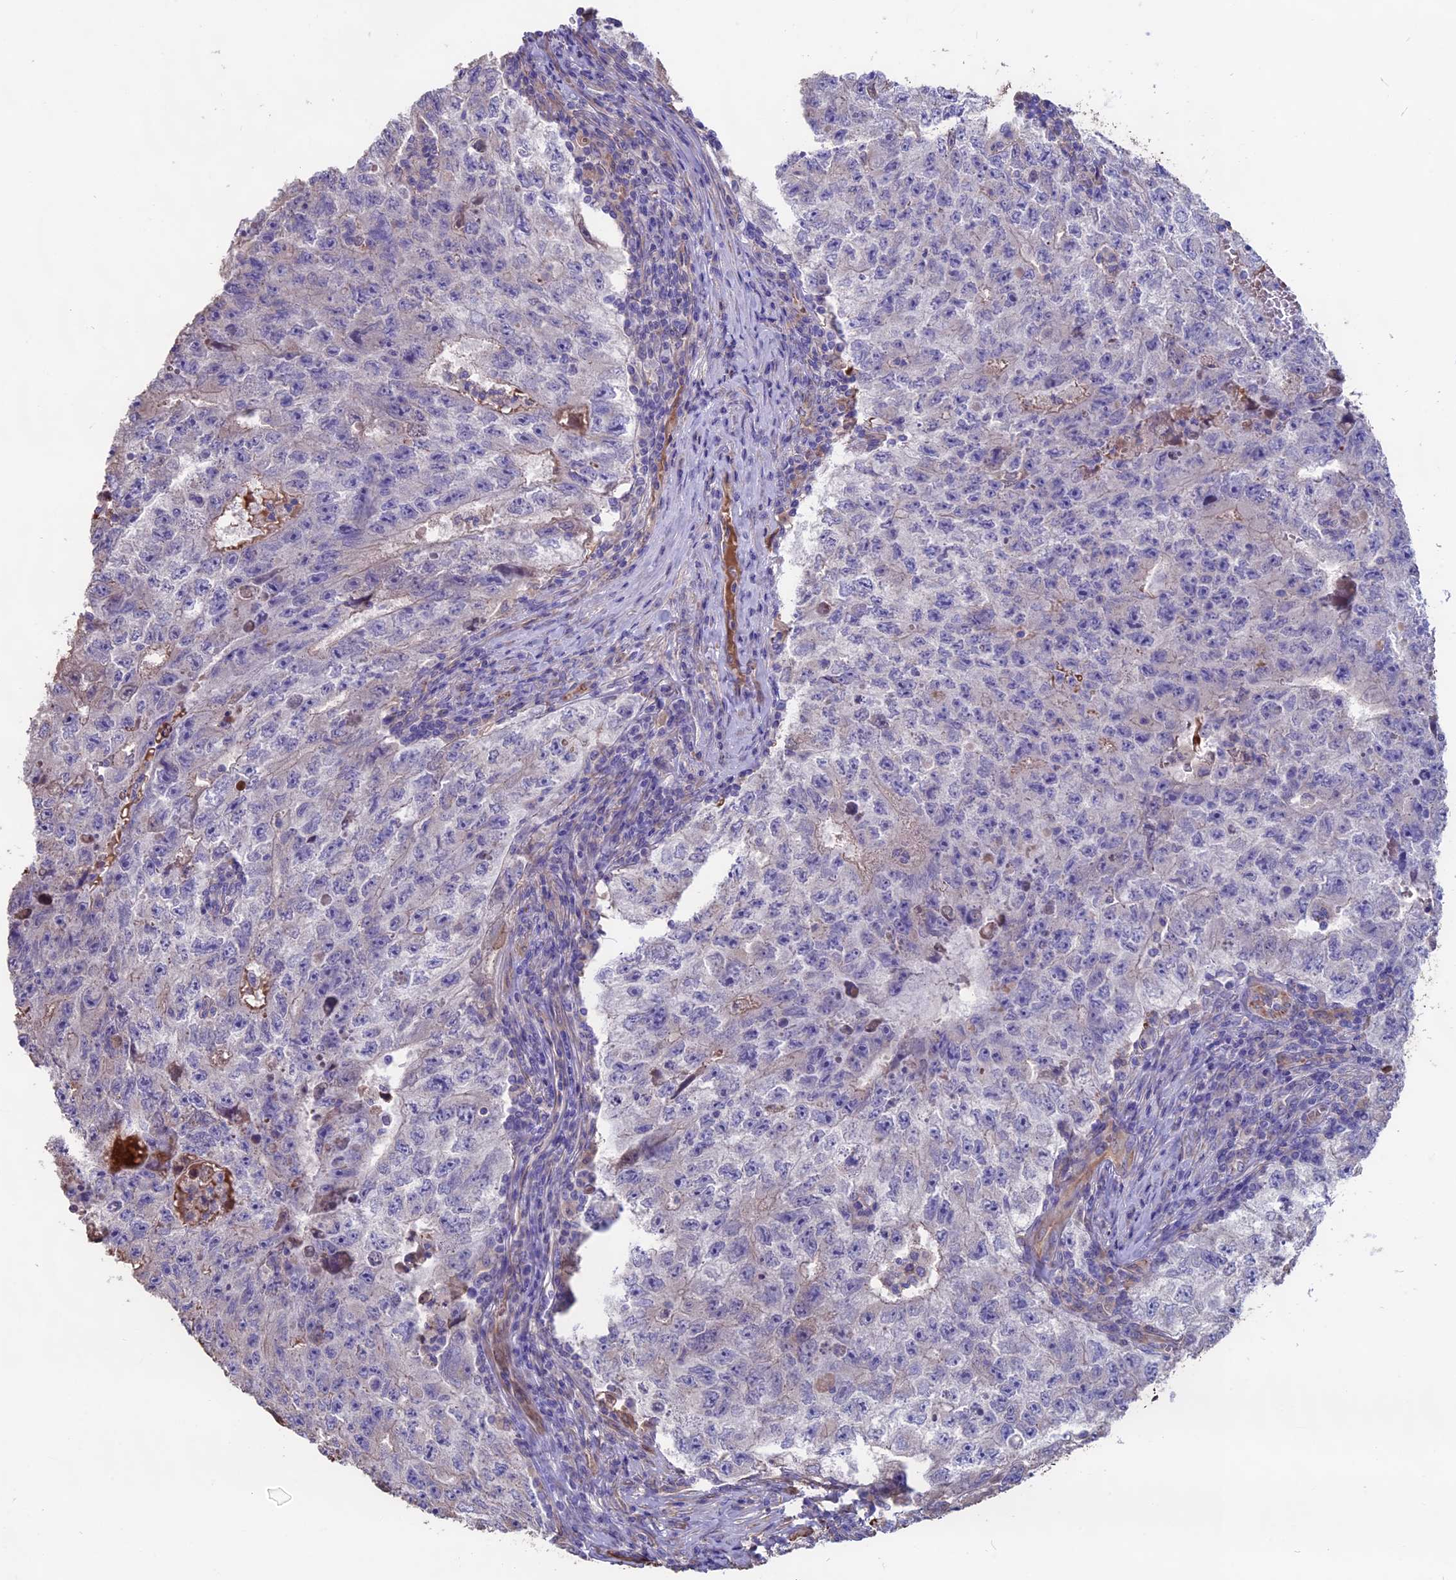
{"staining": {"intensity": "negative", "quantity": "none", "location": "none"}, "tissue": "testis cancer", "cell_type": "Tumor cells", "image_type": "cancer", "snomed": [{"axis": "morphology", "description": "Carcinoma, Embryonal, NOS"}, {"axis": "topography", "description": "Testis"}], "caption": "This is a photomicrograph of immunohistochemistry (IHC) staining of testis cancer, which shows no expression in tumor cells.", "gene": "SEH1L", "patient": {"sex": "male", "age": 17}}